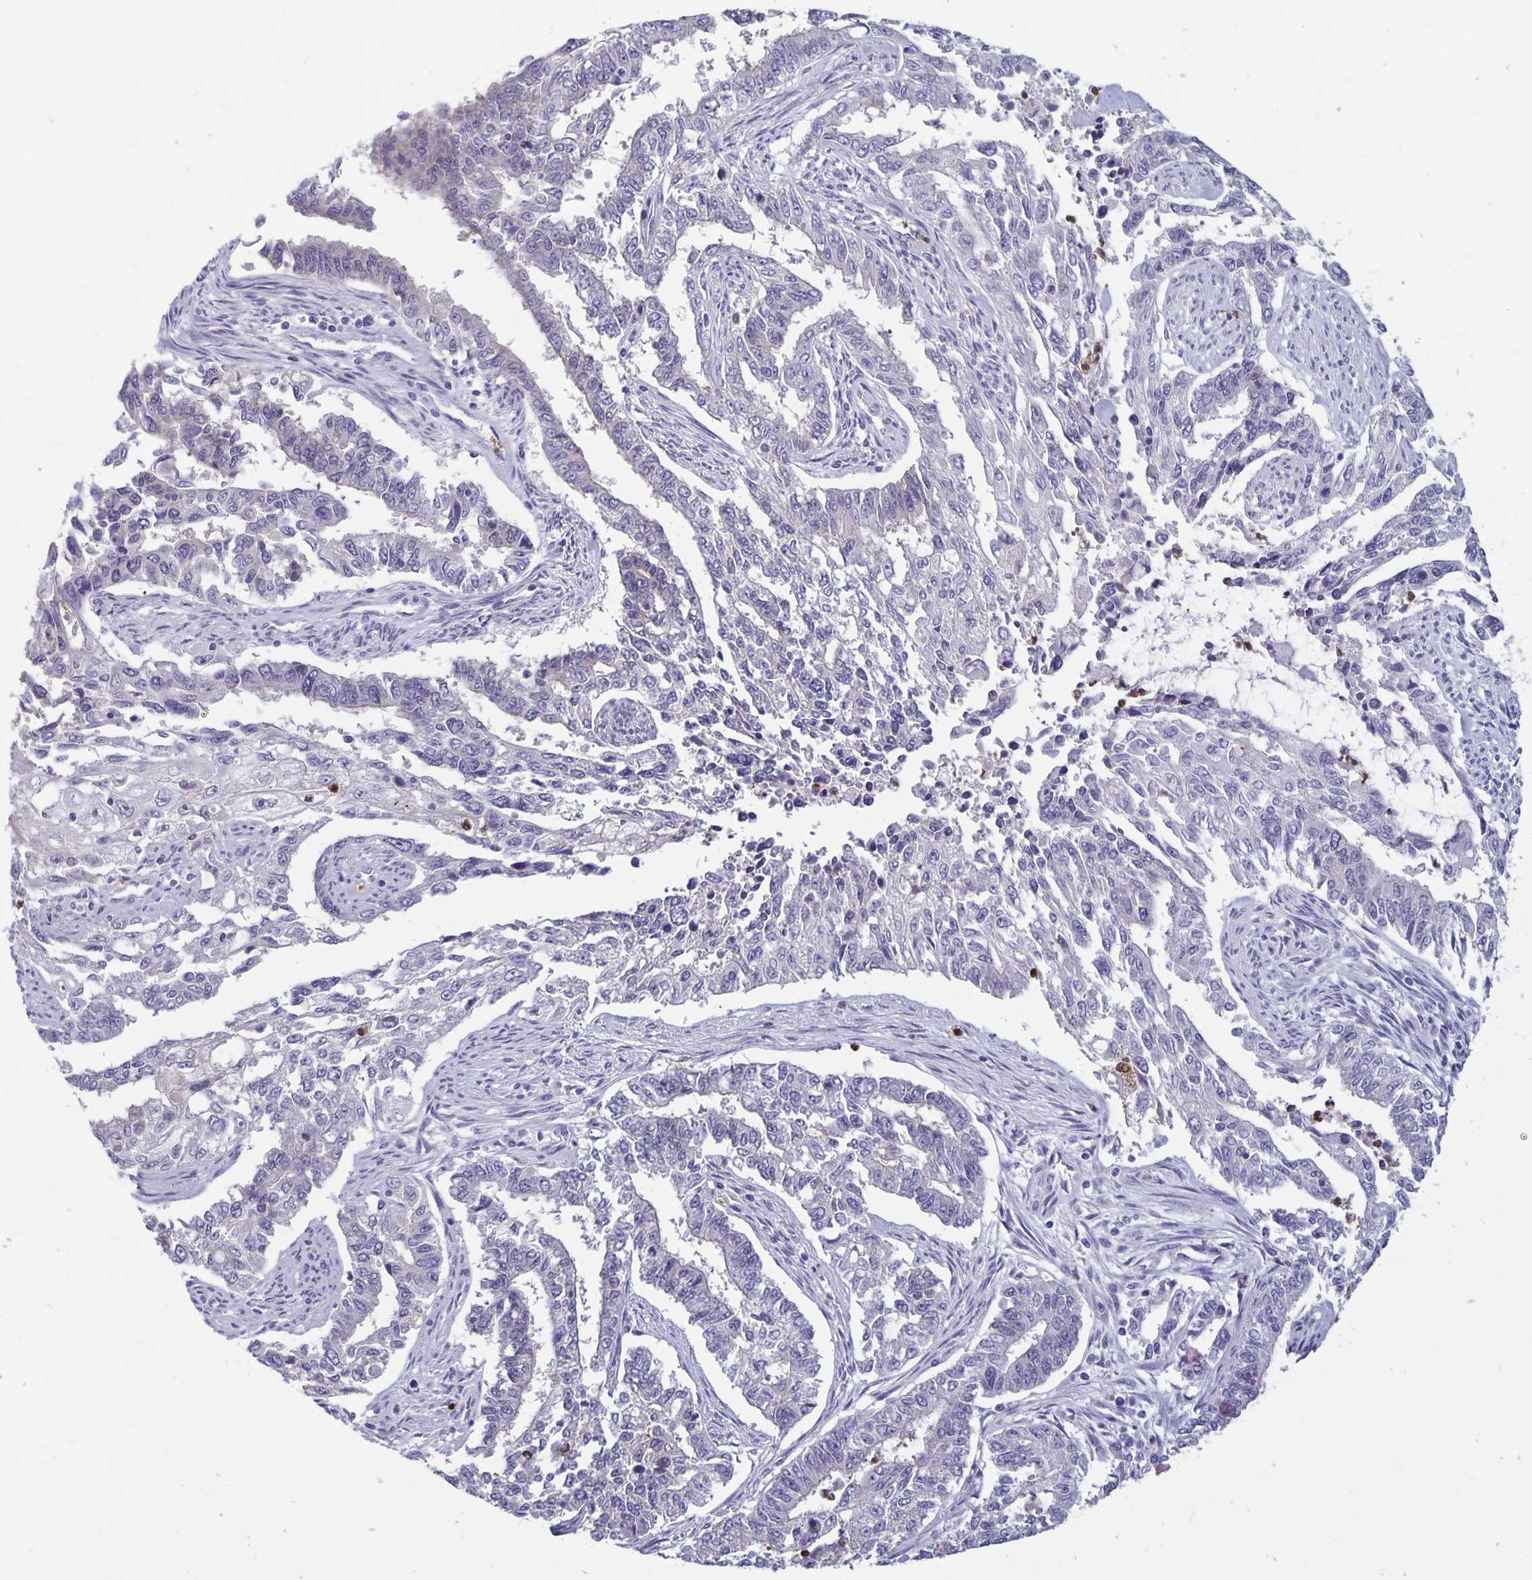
{"staining": {"intensity": "negative", "quantity": "none", "location": "none"}, "tissue": "endometrial cancer", "cell_type": "Tumor cells", "image_type": "cancer", "snomed": [{"axis": "morphology", "description": "Adenocarcinoma, NOS"}, {"axis": "topography", "description": "Uterus"}], "caption": "The immunohistochemistry (IHC) micrograph has no significant staining in tumor cells of adenocarcinoma (endometrial) tissue.", "gene": "PLCB3", "patient": {"sex": "female", "age": 59}}